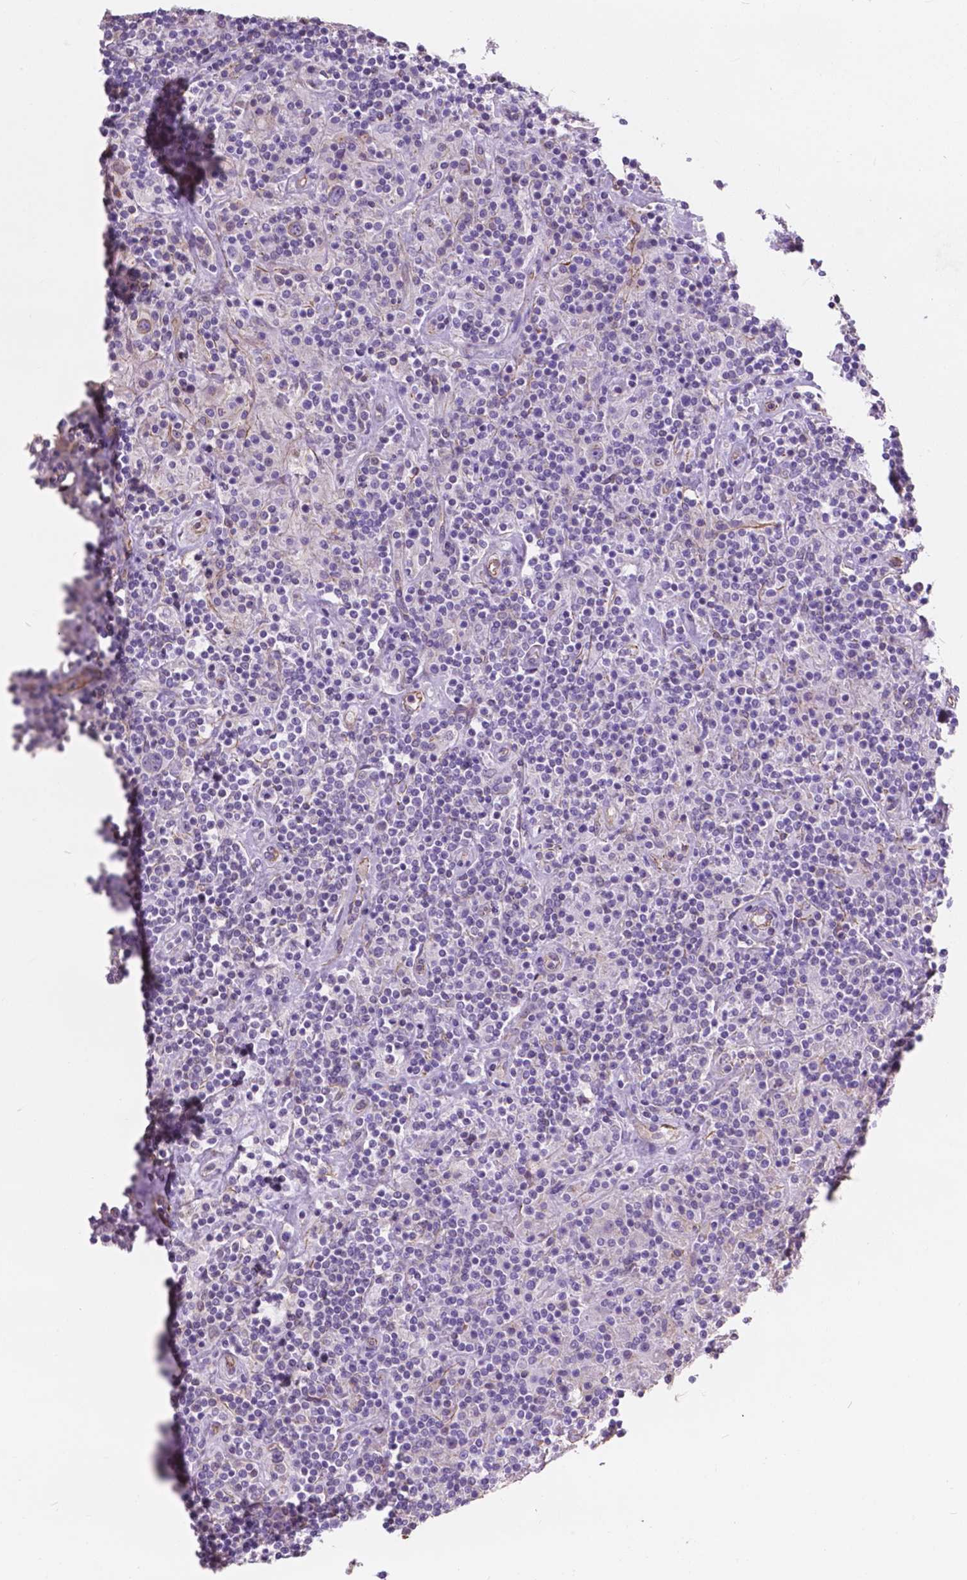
{"staining": {"intensity": "negative", "quantity": "none", "location": "none"}, "tissue": "lymphoma", "cell_type": "Tumor cells", "image_type": "cancer", "snomed": [{"axis": "morphology", "description": "Hodgkin's disease, NOS"}, {"axis": "topography", "description": "Lymph node"}], "caption": "DAB (3,3'-diaminobenzidine) immunohistochemical staining of human lymphoma shows no significant expression in tumor cells. (DAB immunohistochemistry (IHC) with hematoxylin counter stain).", "gene": "AMOT", "patient": {"sex": "male", "age": 70}}